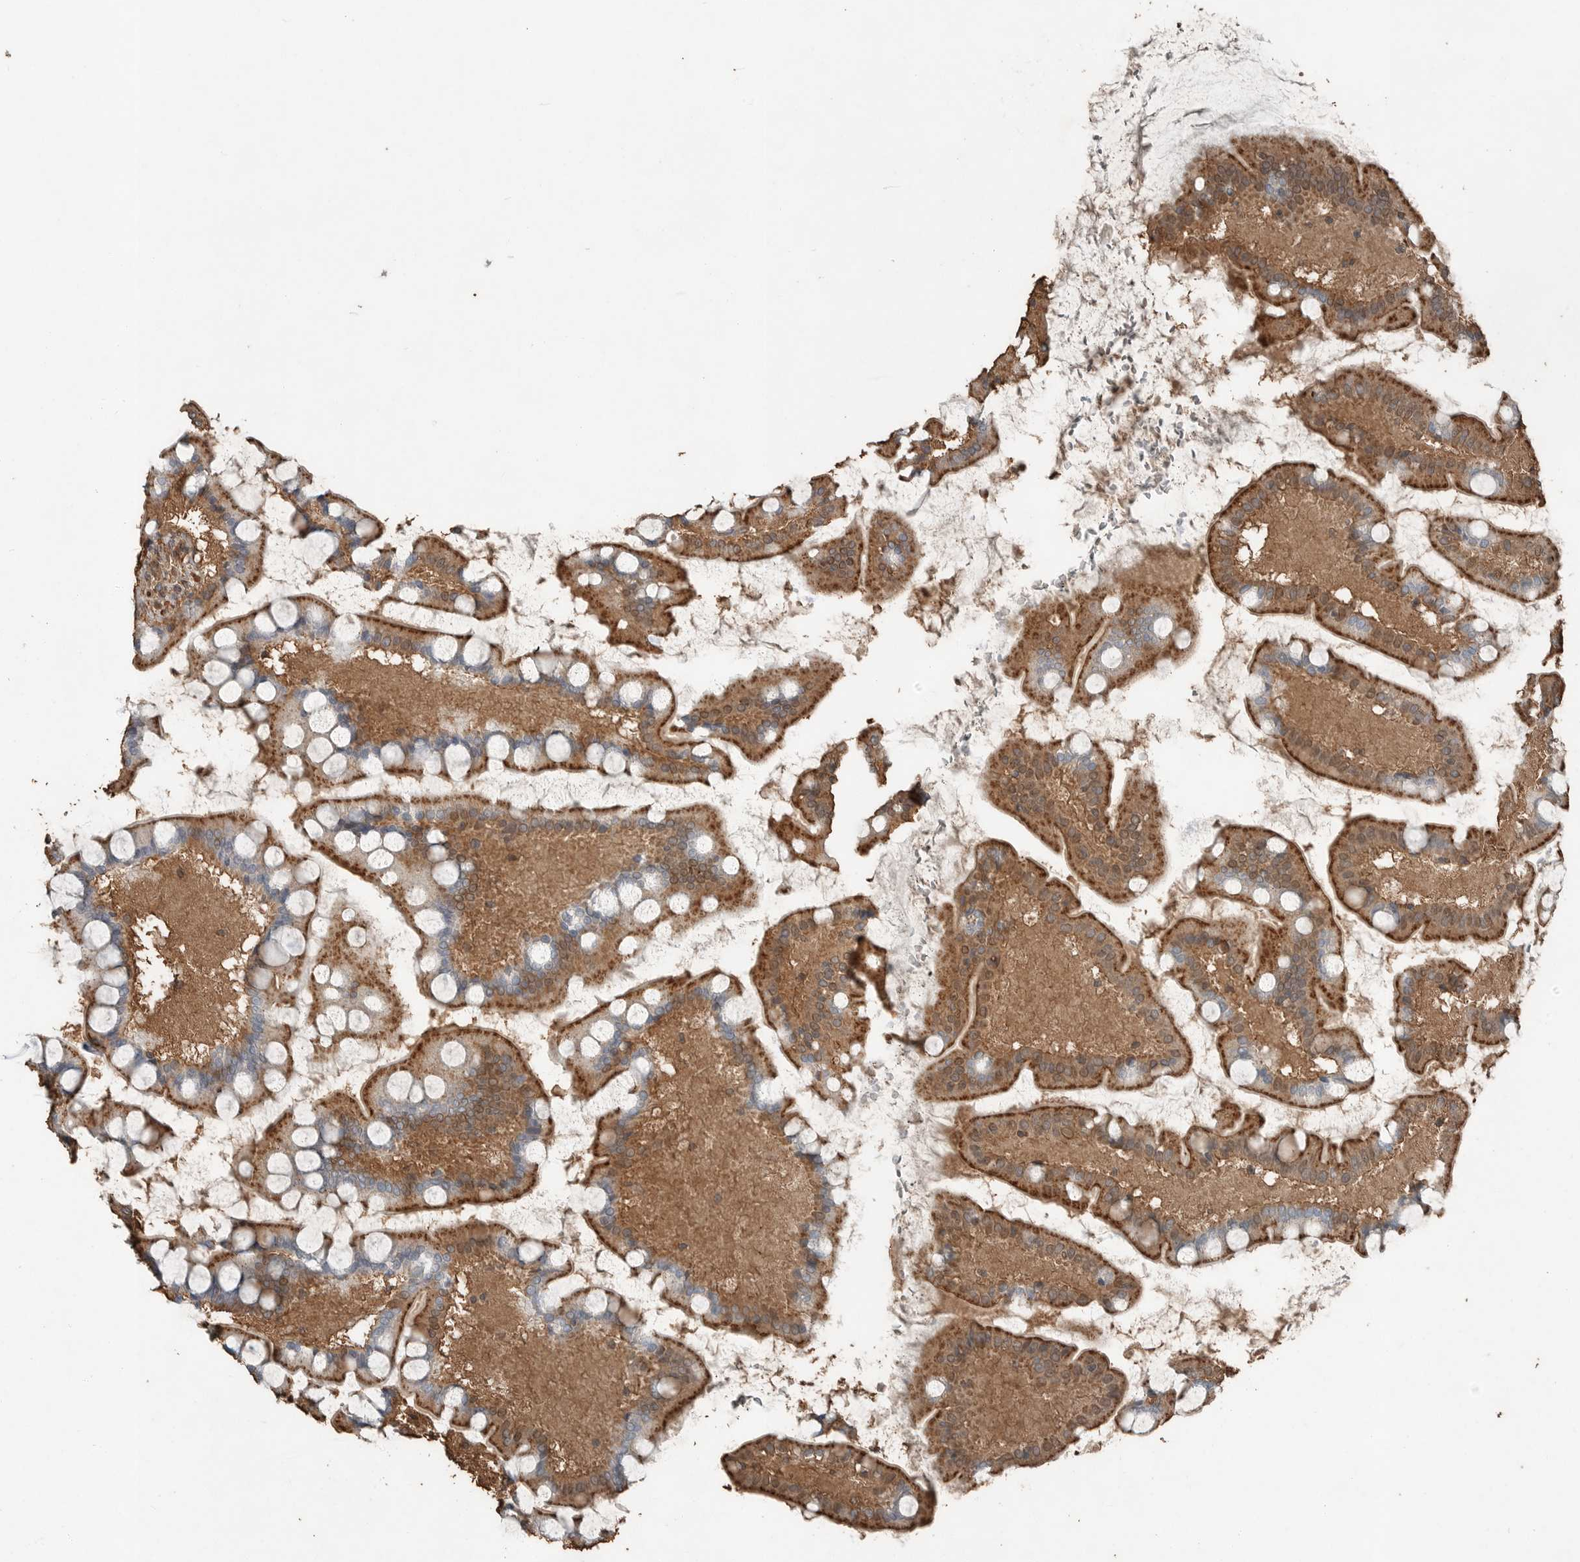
{"staining": {"intensity": "moderate", "quantity": ">75%", "location": "cytoplasmic/membranous"}, "tissue": "small intestine", "cell_type": "Glandular cells", "image_type": "normal", "snomed": [{"axis": "morphology", "description": "Normal tissue, NOS"}, {"axis": "topography", "description": "Small intestine"}], "caption": "Unremarkable small intestine demonstrates moderate cytoplasmic/membranous positivity in approximately >75% of glandular cells, visualized by immunohistochemistry. The staining was performed using DAB, with brown indicating positive protein expression. Nuclei are stained blue with hematoxylin.", "gene": "BLZF1", "patient": {"sex": "male", "age": 41}}